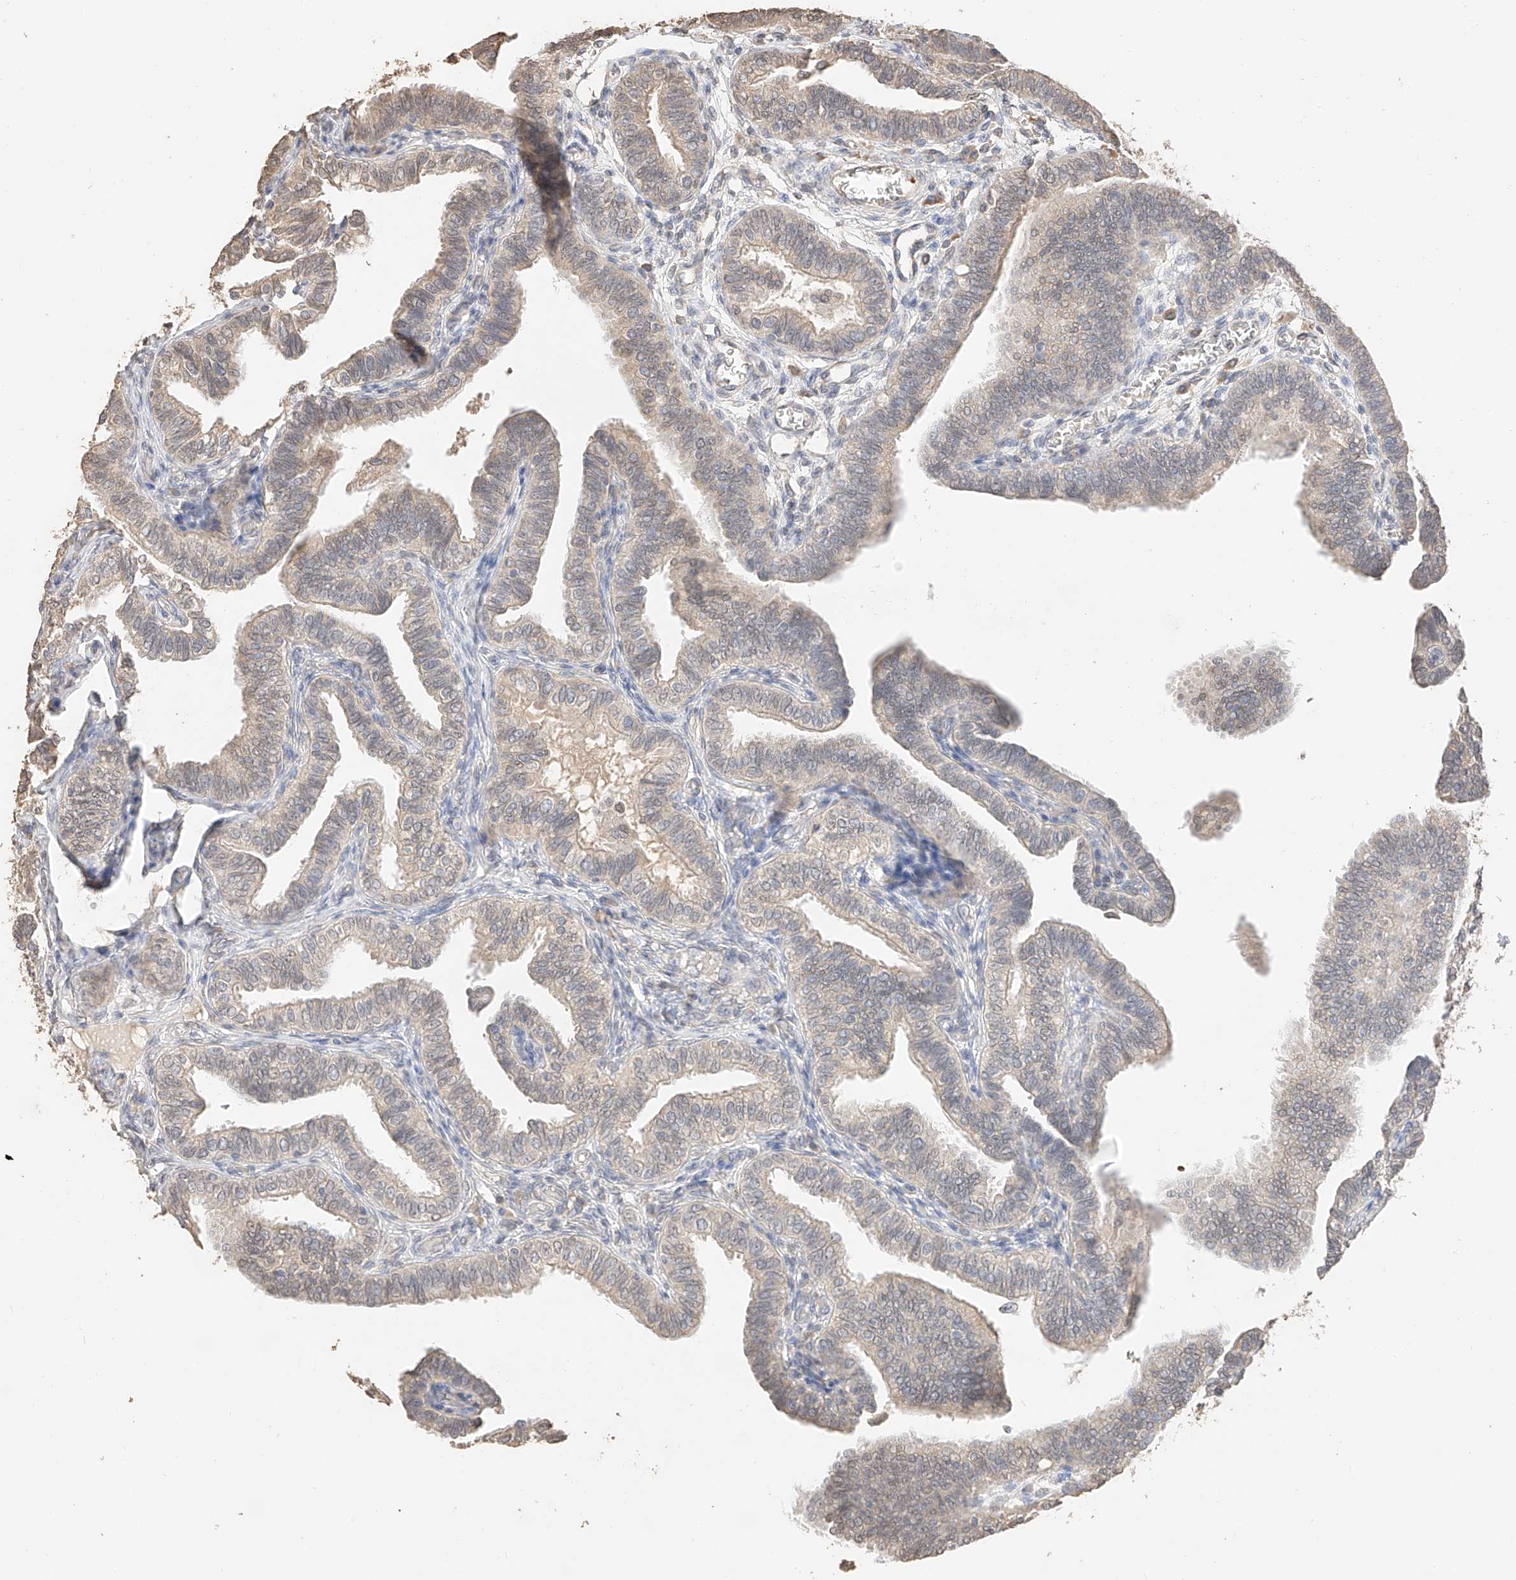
{"staining": {"intensity": "weak", "quantity": ">75%", "location": "cytoplasmic/membranous,nuclear"}, "tissue": "fallopian tube", "cell_type": "Glandular cells", "image_type": "normal", "snomed": [{"axis": "morphology", "description": "Normal tissue, NOS"}, {"axis": "topography", "description": "Fallopian tube"}], "caption": "Immunohistochemistry (IHC) (DAB (3,3'-diaminobenzidine)) staining of normal fallopian tube exhibits weak cytoplasmic/membranous,nuclear protein expression in about >75% of glandular cells.", "gene": "IL22RA2", "patient": {"sex": "female", "age": 39}}